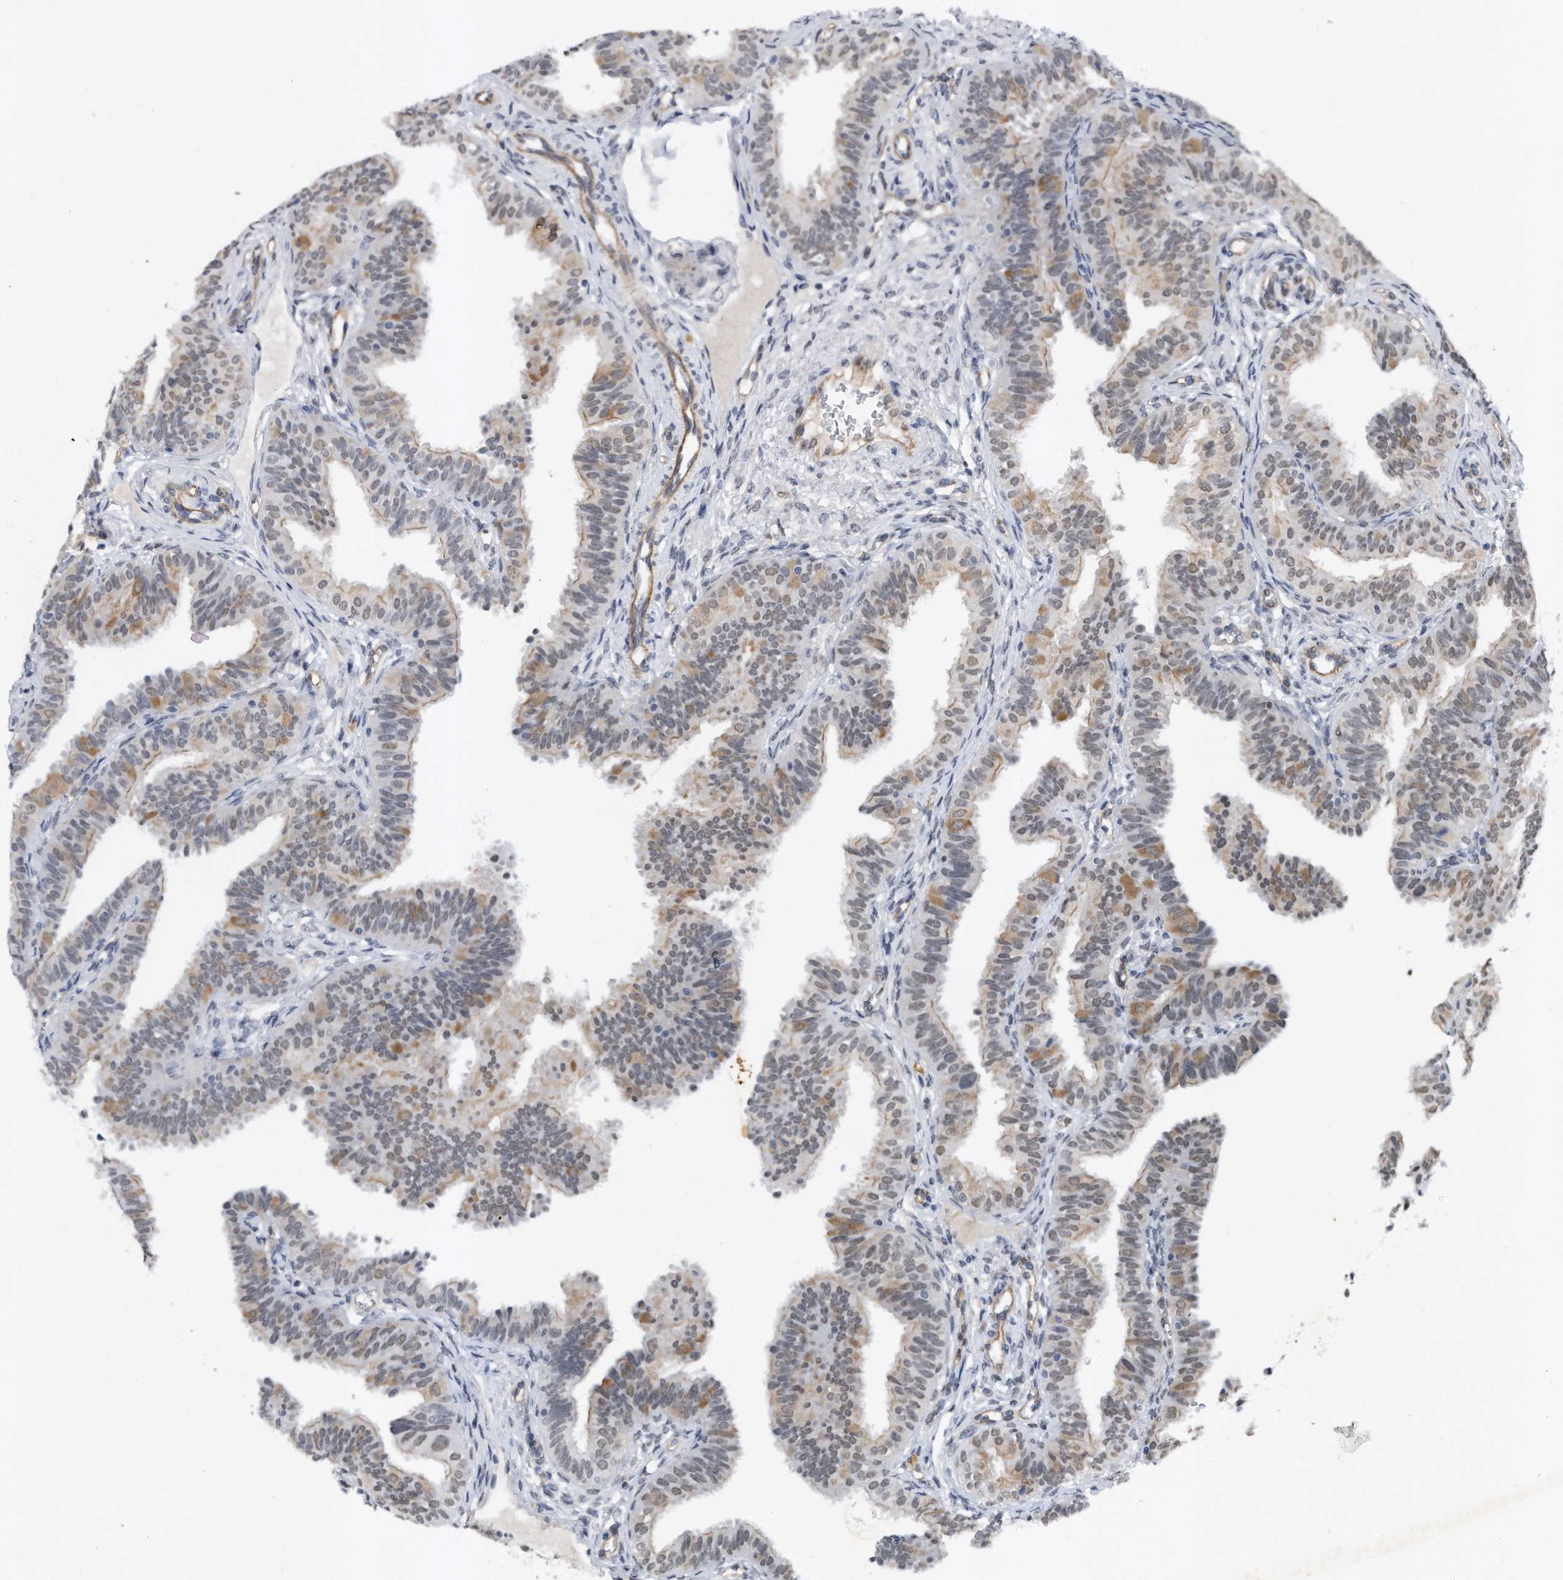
{"staining": {"intensity": "weak", "quantity": "<25%", "location": "cytoplasmic/membranous"}, "tissue": "fallopian tube", "cell_type": "Glandular cells", "image_type": "normal", "snomed": [{"axis": "morphology", "description": "Normal tissue, NOS"}, {"axis": "topography", "description": "Fallopian tube"}], "caption": "A photomicrograph of fallopian tube stained for a protein reveals no brown staining in glandular cells. (DAB (3,3'-diaminobenzidine) immunohistochemistry, high magnification).", "gene": "TP53INP1", "patient": {"sex": "female", "age": 35}}